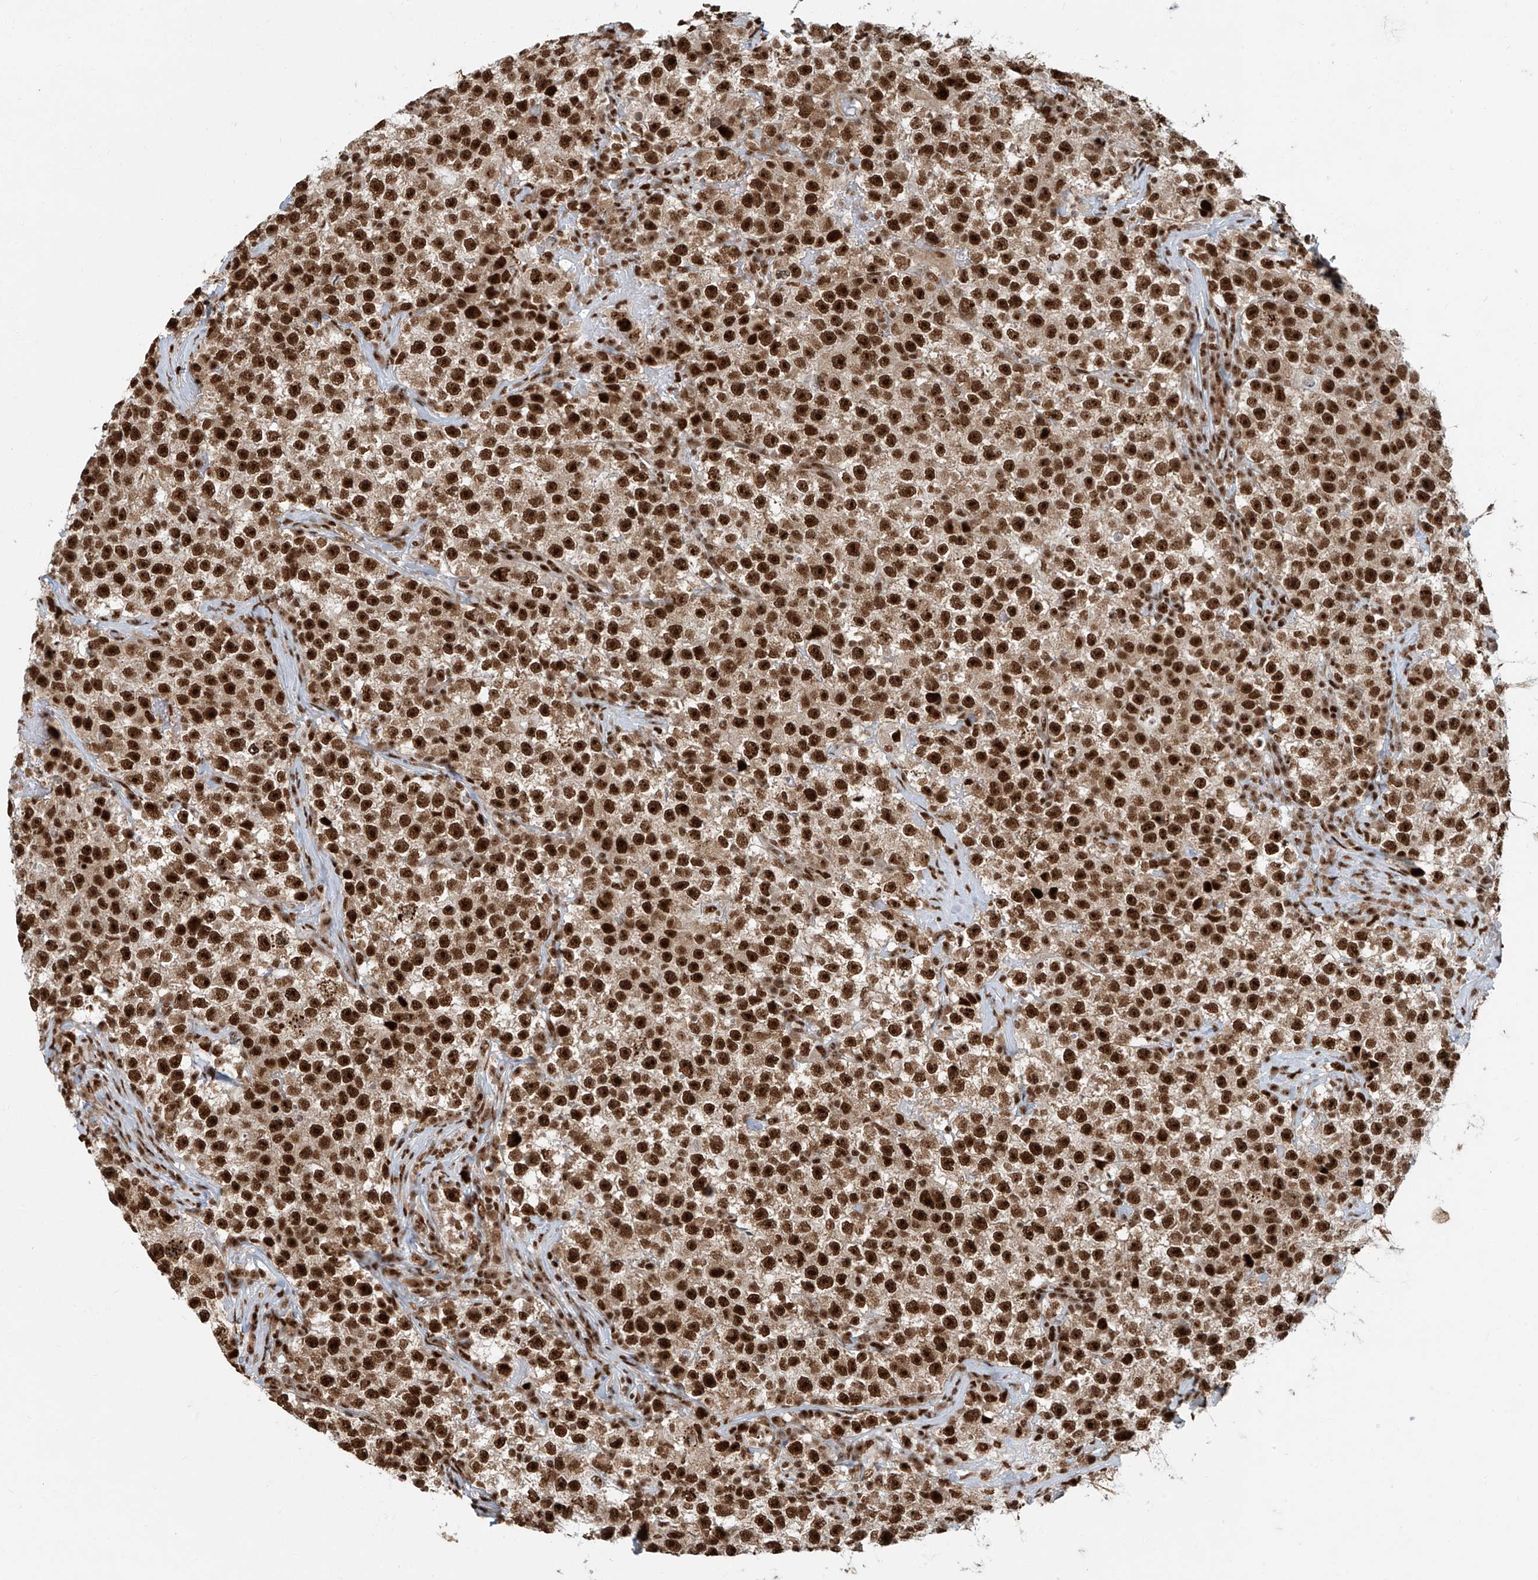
{"staining": {"intensity": "strong", "quantity": ">75%", "location": "nuclear"}, "tissue": "testis cancer", "cell_type": "Tumor cells", "image_type": "cancer", "snomed": [{"axis": "morphology", "description": "Seminoma, NOS"}, {"axis": "topography", "description": "Testis"}], "caption": "Immunohistochemical staining of human testis cancer (seminoma) exhibits high levels of strong nuclear protein staining in approximately >75% of tumor cells.", "gene": "FAM193B", "patient": {"sex": "male", "age": 22}}